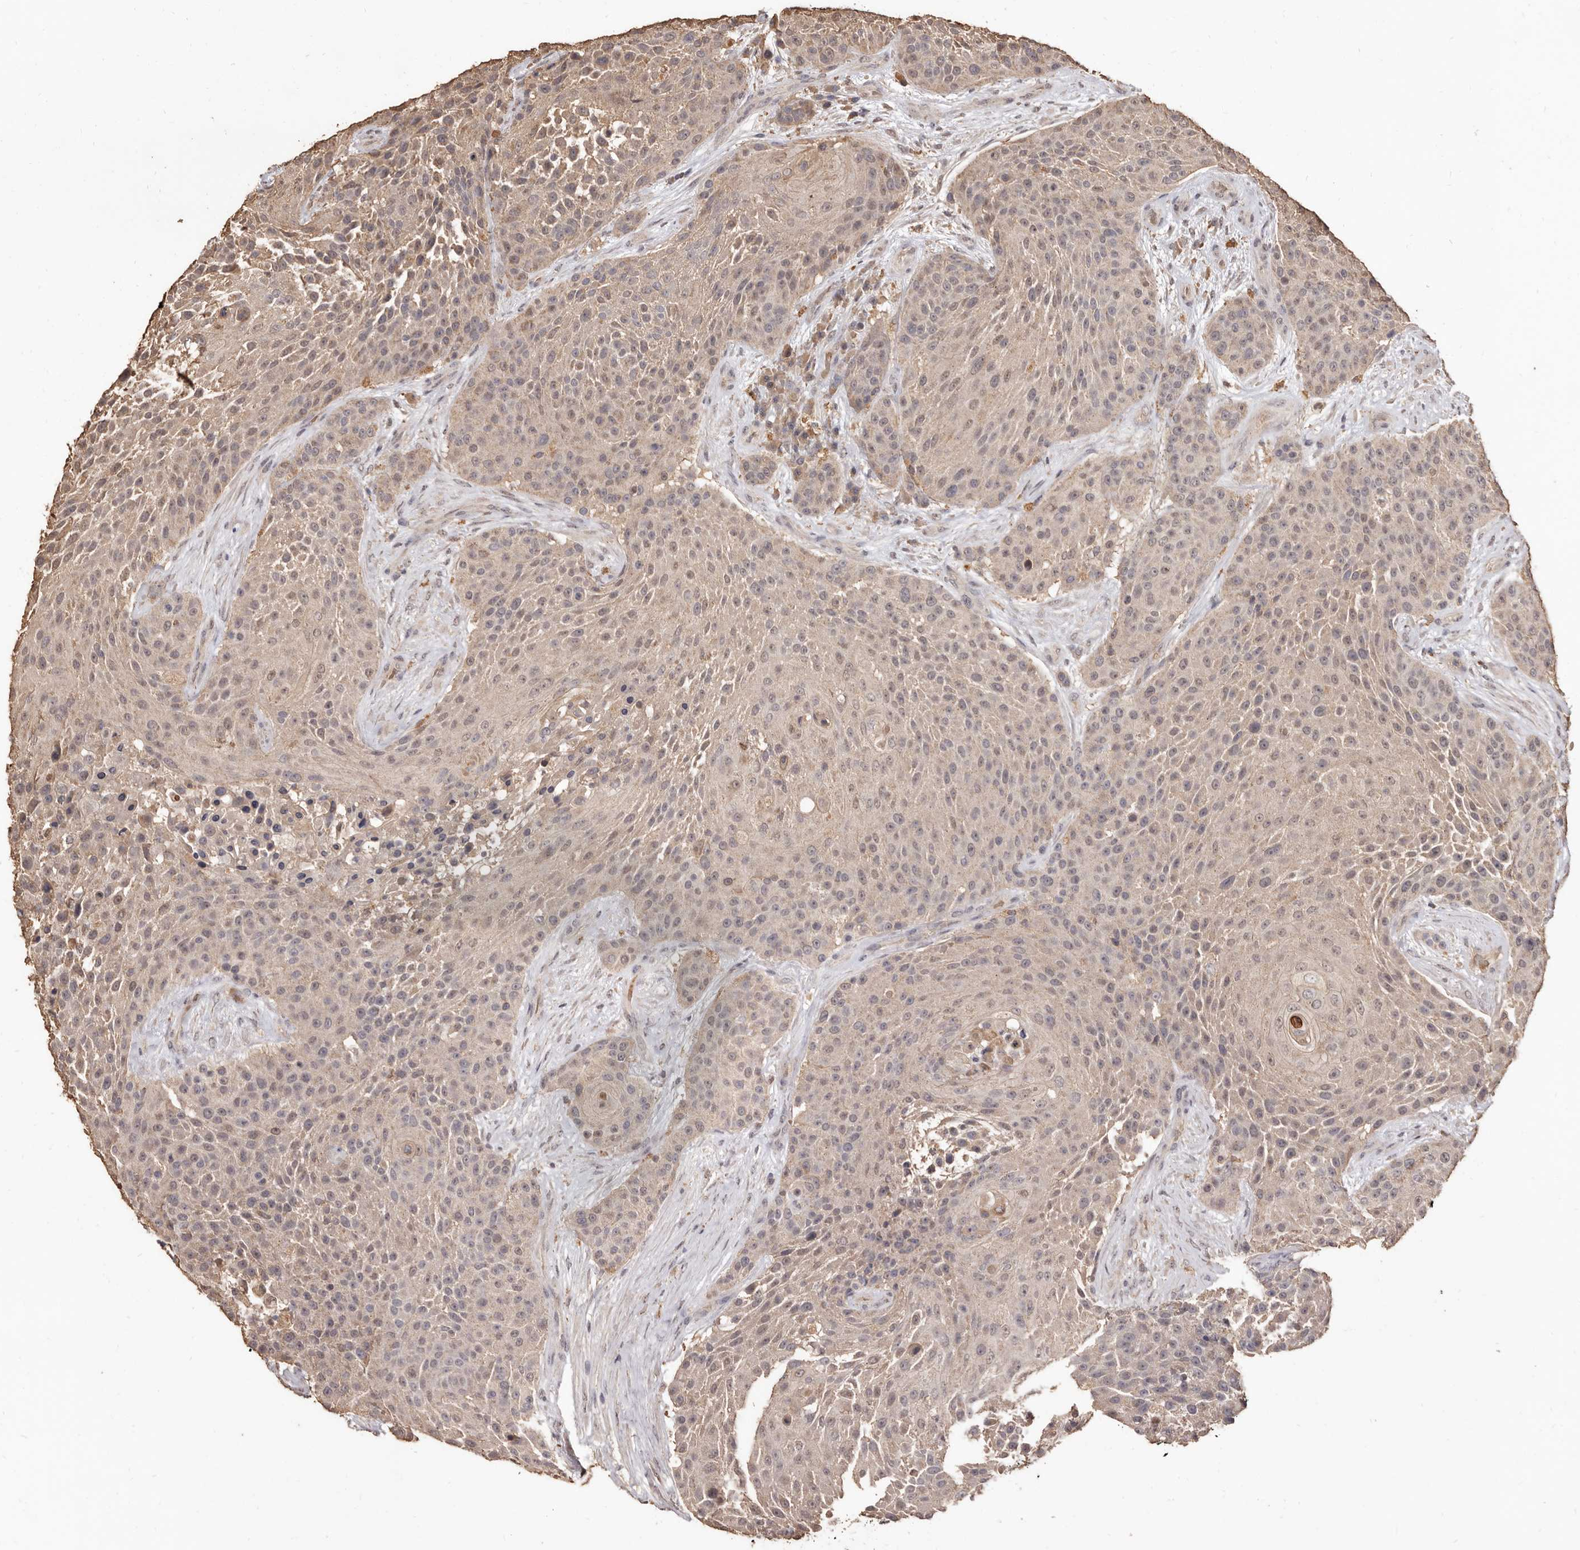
{"staining": {"intensity": "weak", "quantity": "<25%", "location": "cytoplasmic/membranous,nuclear"}, "tissue": "urothelial cancer", "cell_type": "Tumor cells", "image_type": "cancer", "snomed": [{"axis": "morphology", "description": "Urothelial carcinoma, High grade"}, {"axis": "topography", "description": "Urinary bladder"}], "caption": "A histopathology image of human urothelial carcinoma (high-grade) is negative for staining in tumor cells.", "gene": "INAVA", "patient": {"sex": "female", "age": 63}}